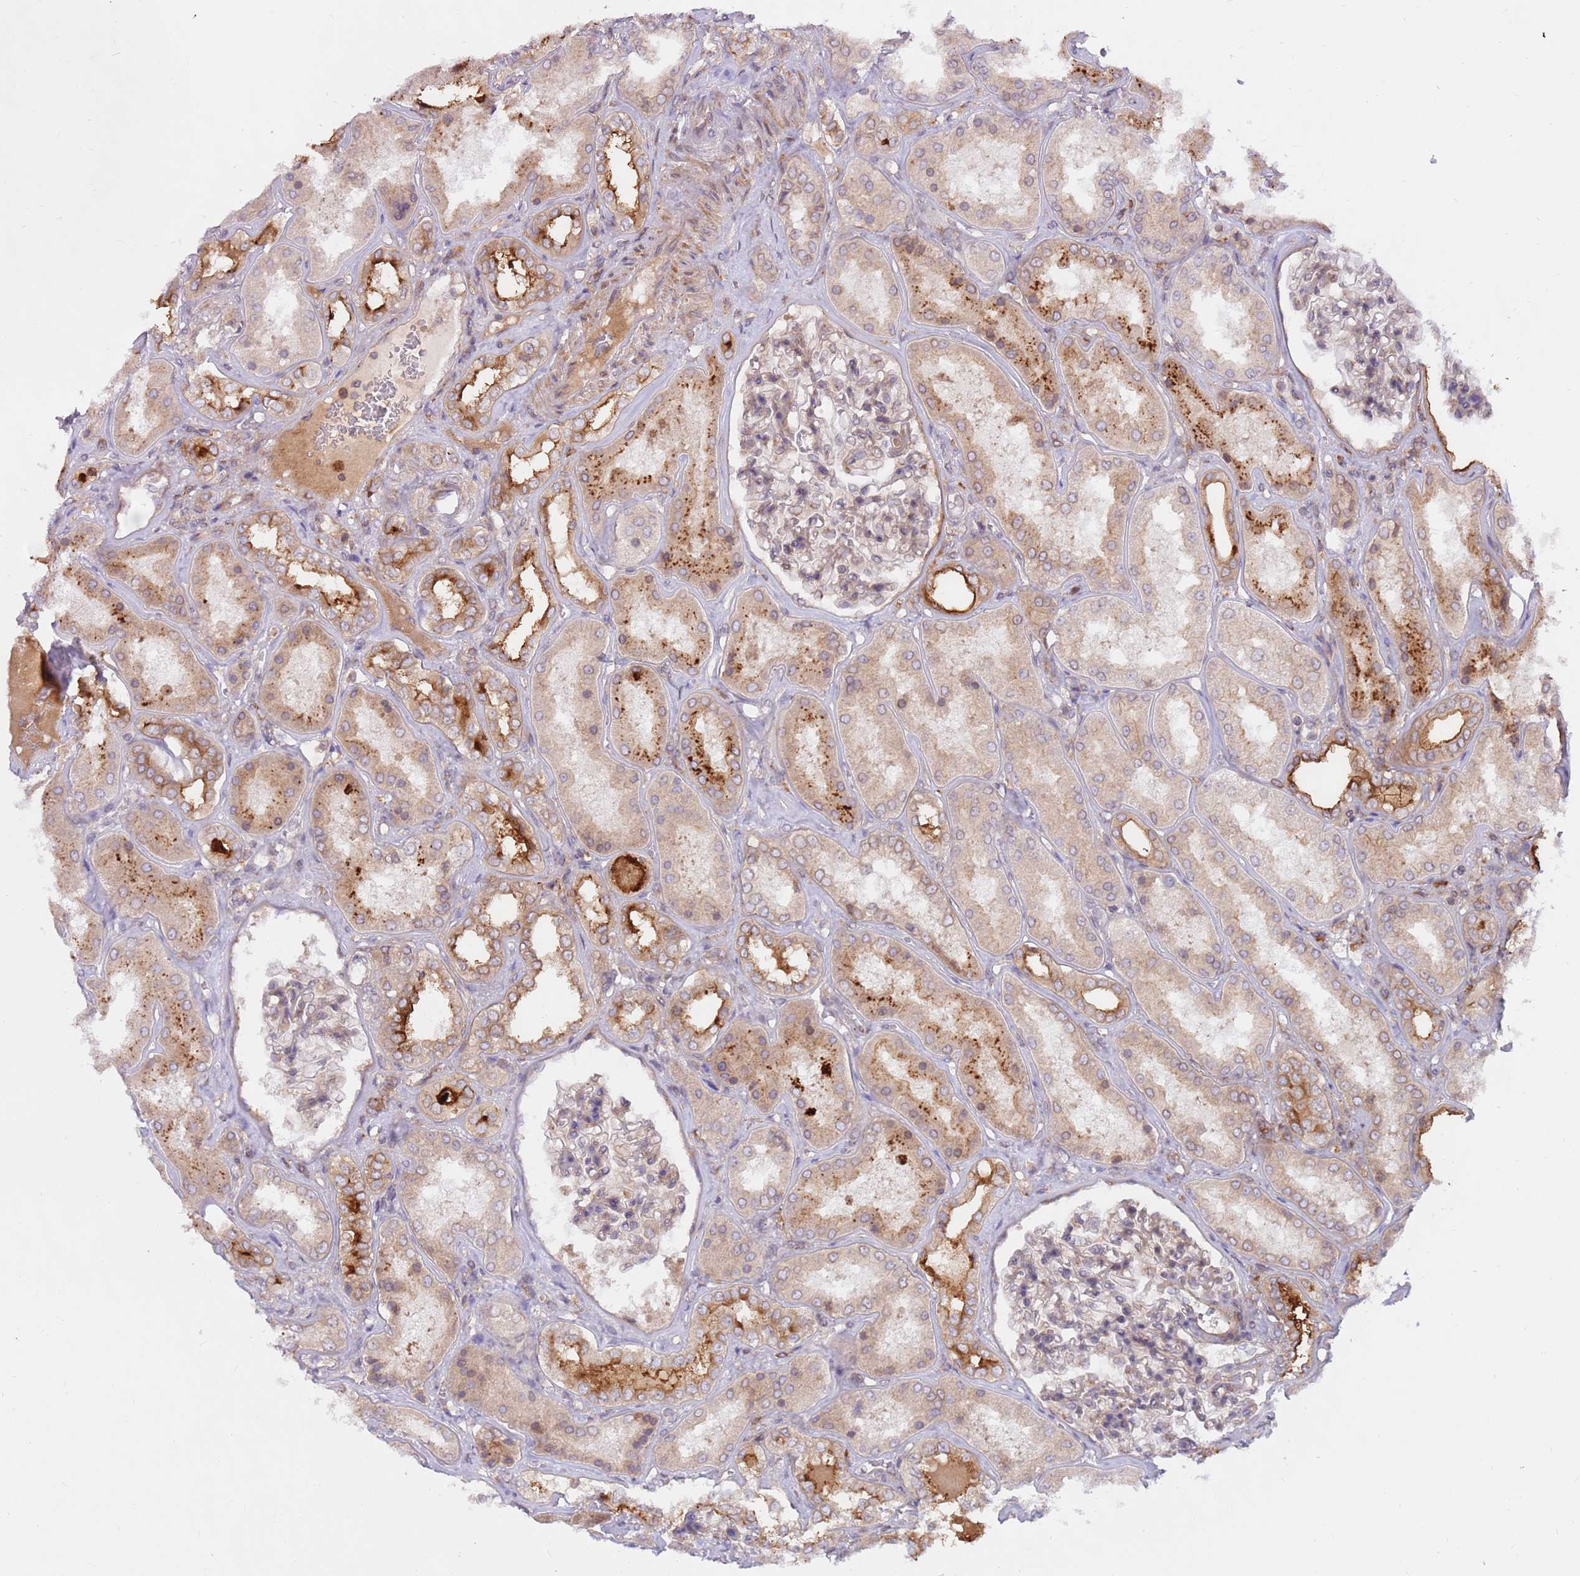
{"staining": {"intensity": "weak", "quantity": "25%-75%", "location": "cytoplasmic/membranous"}, "tissue": "kidney", "cell_type": "Cells in glomeruli", "image_type": "normal", "snomed": [{"axis": "morphology", "description": "Normal tissue, NOS"}, {"axis": "topography", "description": "Kidney"}], "caption": "Approximately 25%-75% of cells in glomeruli in unremarkable kidney demonstrate weak cytoplasmic/membranous protein staining as visualized by brown immunohistochemical staining.", "gene": "DDX19B", "patient": {"sex": "female", "age": 56}}